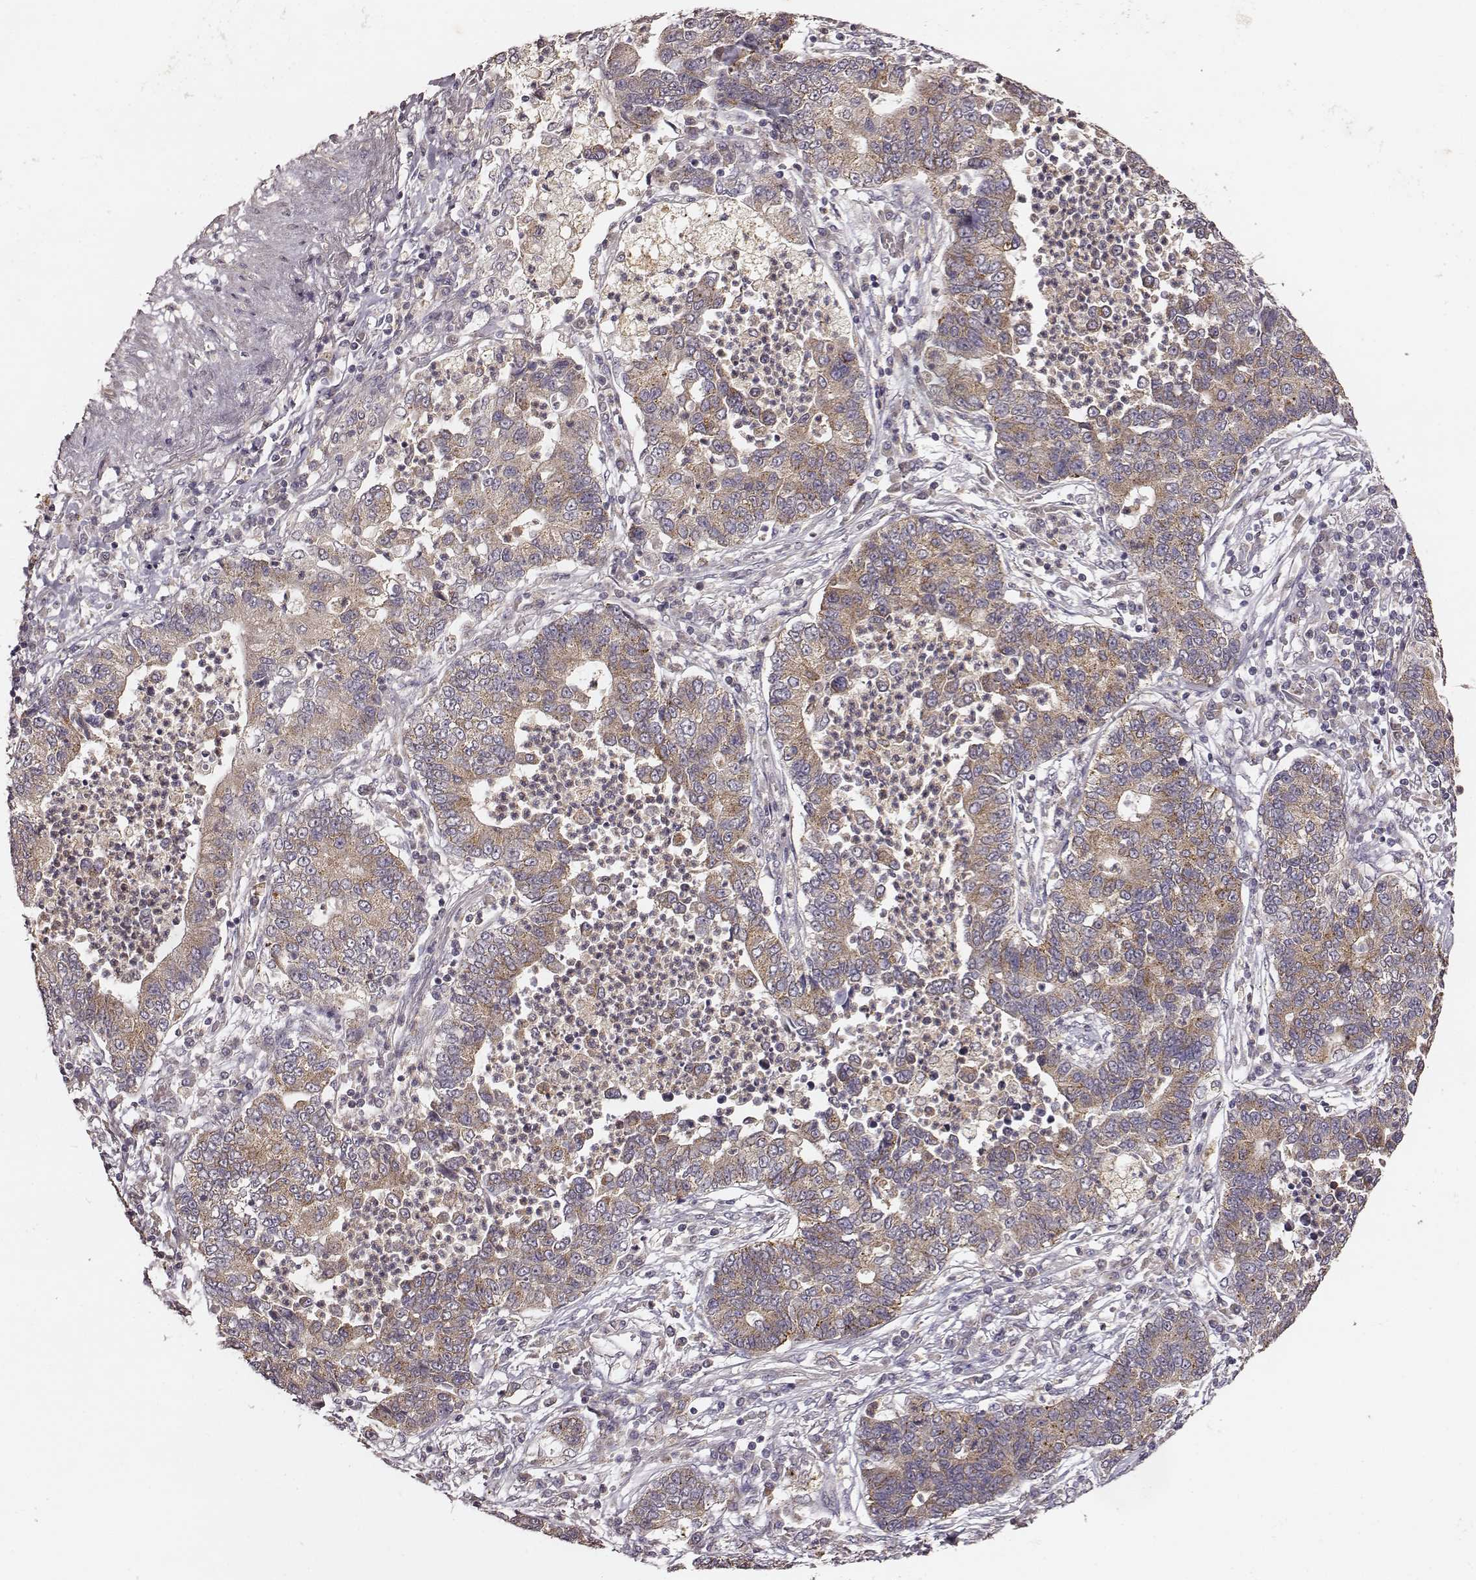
{"staining": {"intensity": "weak", "quantity": ">75%", "location": "cytoplasmic/membranous"}, "tissue": "lung cancer", "cell_type": "Tumor cells", "image_type": "cancer", "snomed": [{"axis": "morphology", "description": "Adenocarcinoma, NOS"}, {"axis": "topography", "description": "Lung"}], "caption": "High-power microscopy captured an IHC image of adenocarcinoma (lung), revealing weak cytoplasmic/membranous positivity in approximately >75% of tumor cells. Immunohistochemistry (ihc) stains the protein in brown and the nuclei are stained blue.", "gene": "VPS26A", "patient": {"sex": "female", "age": 57}}